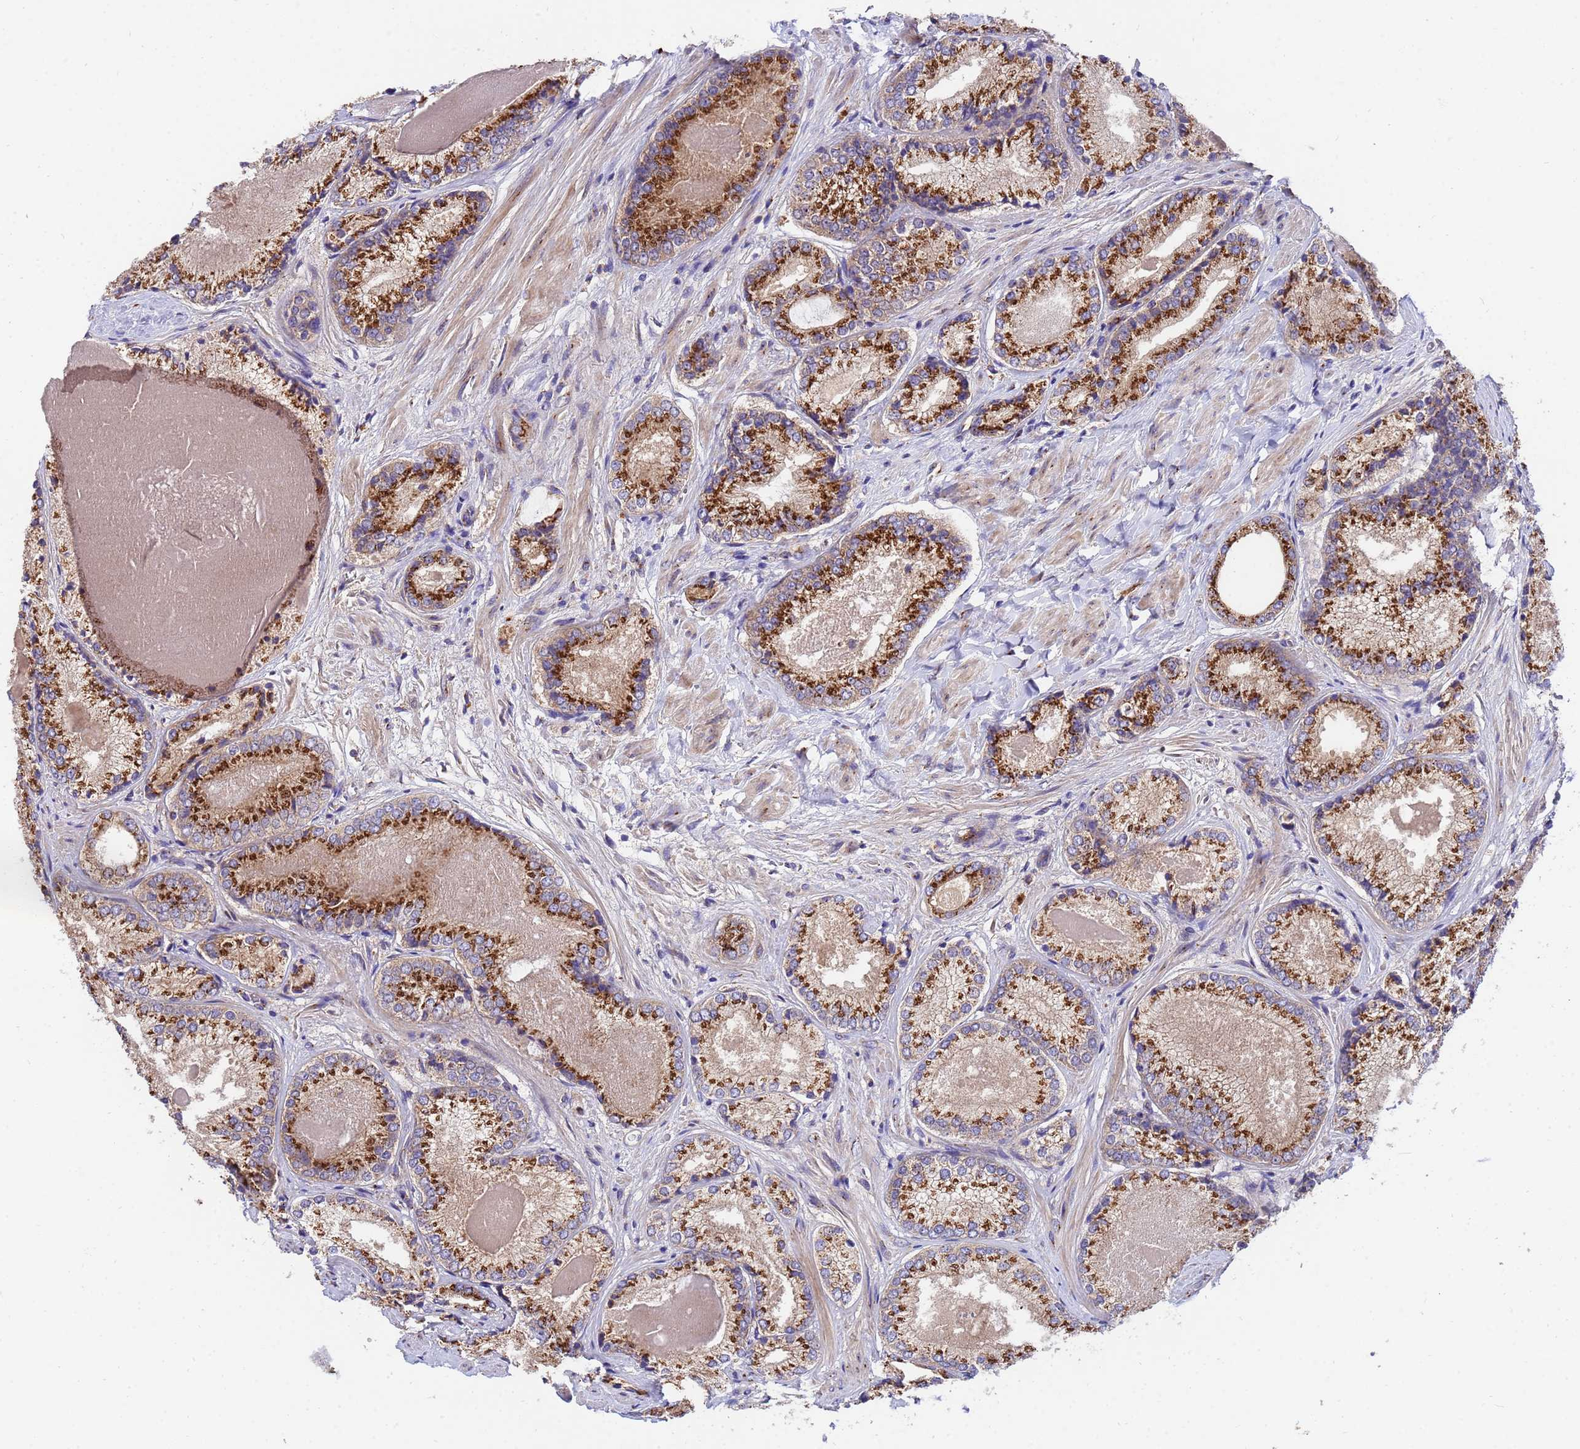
{"staining": {"intensity": "strong", "quantity": ">75%", "location": "cytoplasmic/membranous"}, "tissue": "prostate cancer", "cell_type": "Tumor cells", "image_type": "cancer", "snomed": [{"axis": "morphology", "description": "Adenocarcinoma, Low grade"}, {"axis": "topography", "description": "Prostate"}], "caption": "Prostate cancer was stained to show a protein in brown. There is high levels of strong cytoplasmic/membranous expression in about >75% of tumor cells. Using DAB (brown) and hematoxylin (blue) stains, captured at high magnification using brightfield microscopy.", "gene": "HPS3", "patient": {"sex": "male", "age": 68}}